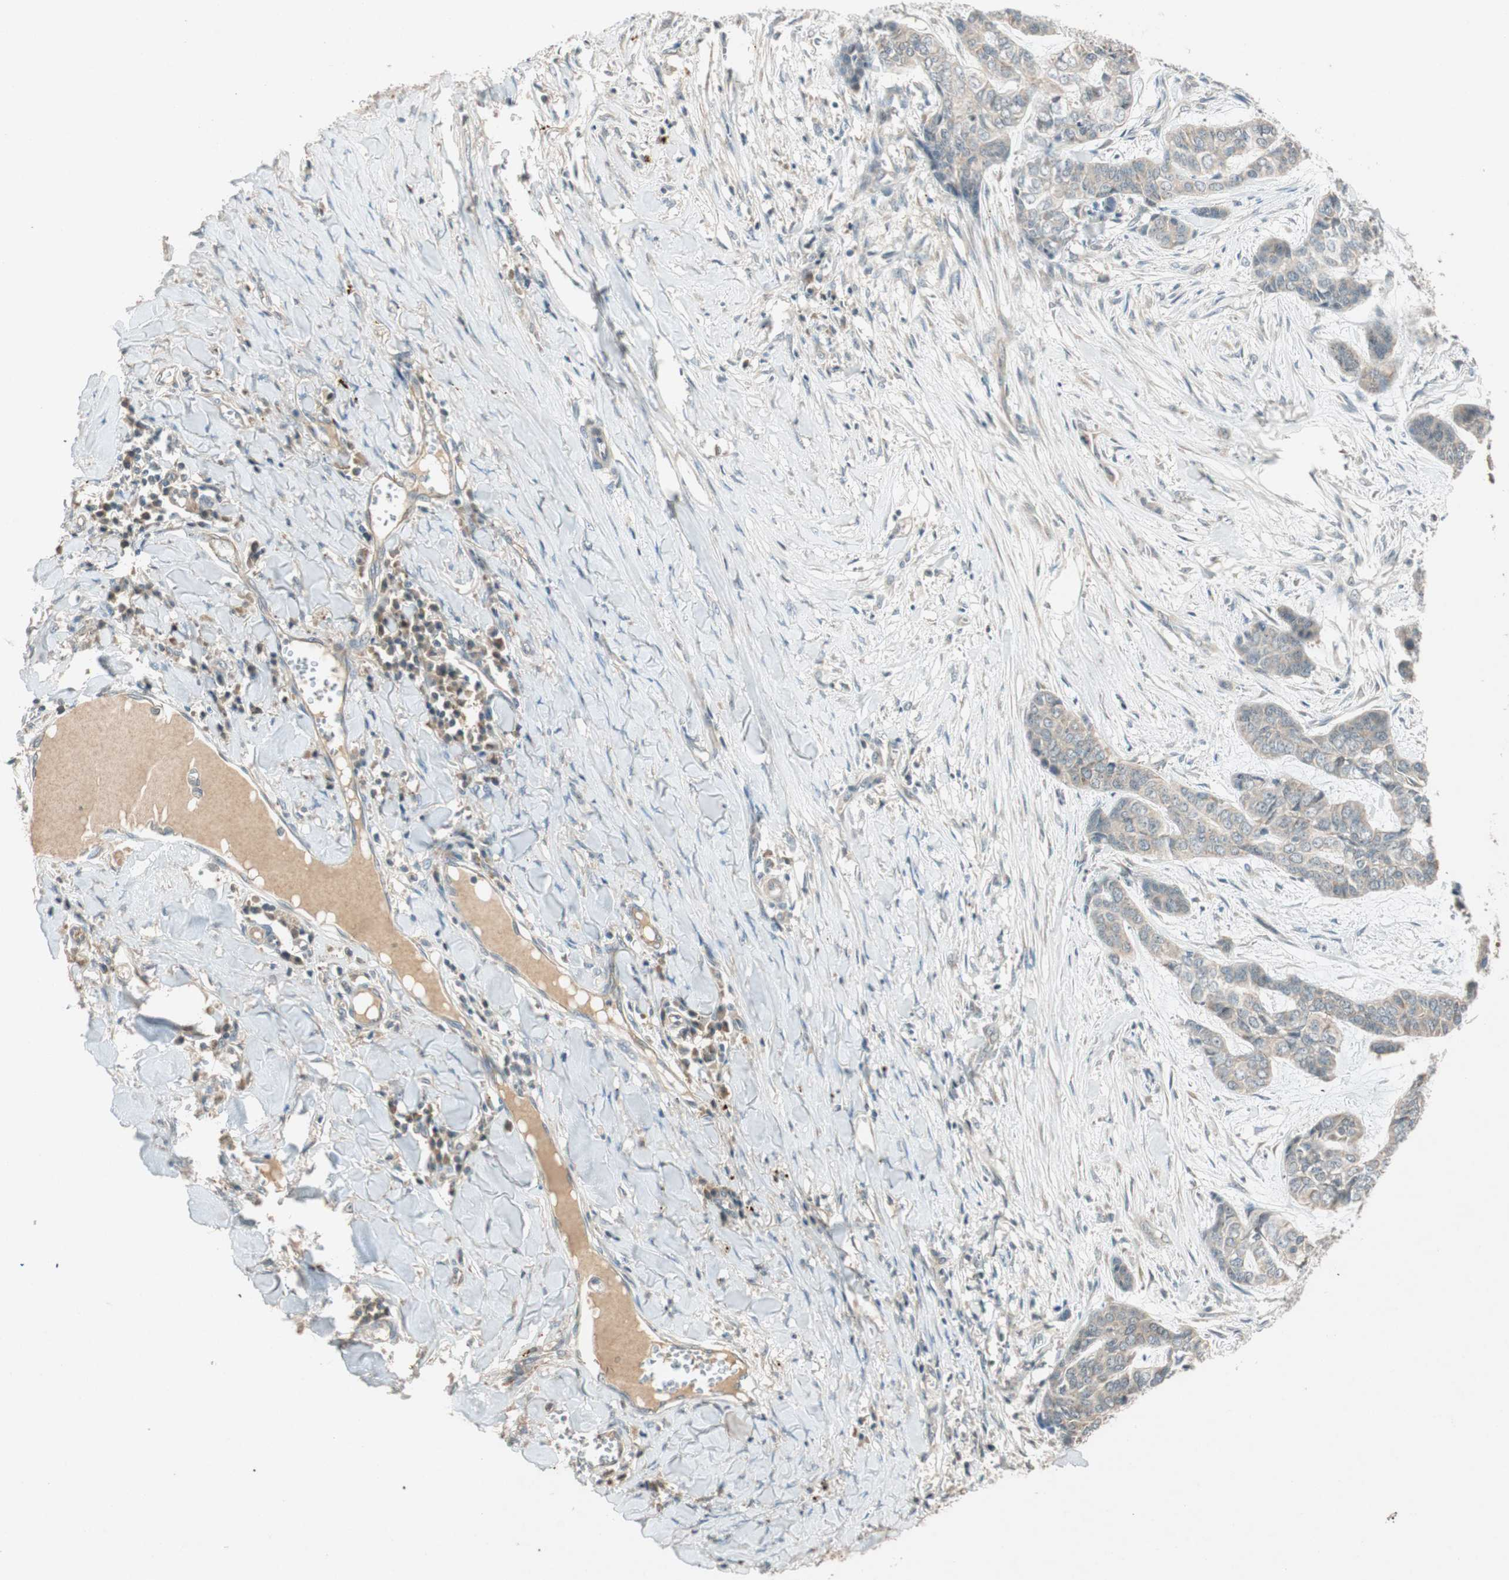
{"staining": {"intensity": "weak", "quantity": ">75%", "location": "cytoplasmic/membranous"}, "tissue": "skin cancer", "cell_type": "Tumor cells", "image_type": "cancer", "snomed": [{"axis": "morphology", "description": "Basal cell carcinoma"}, {"axis": "topography", "description": "Skin"}], "caption": "Skin basal cell carcinoma stained with DAB immunohistochemistry displays low levels of weak cytoplasmic/membranous positivity in about >75% of tumor cells.", "gene": "GLB1", "patient": {"sex": "female", "age": 64}}